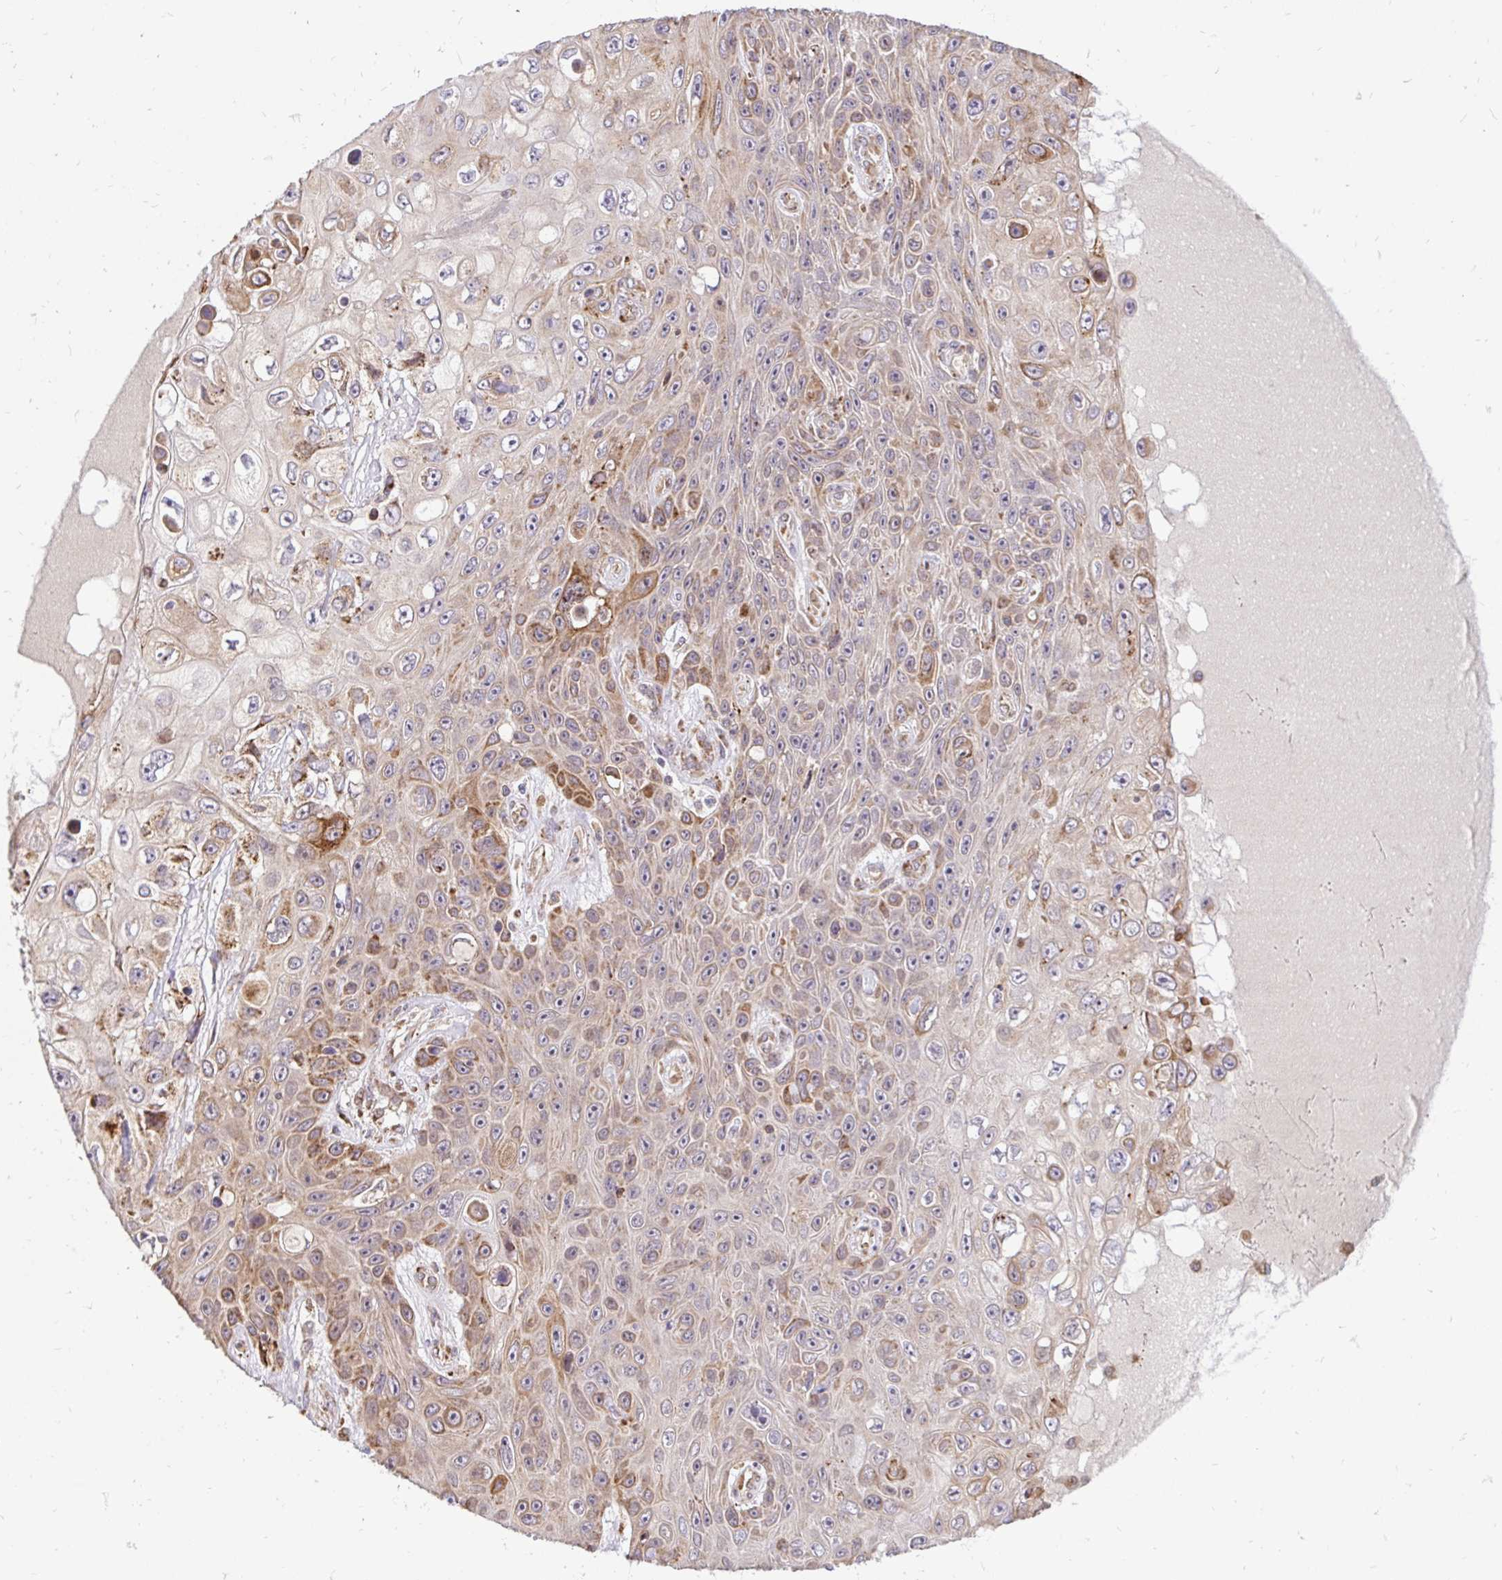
{"staining": {"intensity": "moderate", "quantity": "<25%", "location": "cytoplasmic/membranous"}, "tissue": "skin cancer", "cell_type": "Tumor cells", "image_type": "cancer", "snomed": [{"axis": "morphology", "description": "Squamous cell carcinoma, NOS"}, {"axis": "topography", "description": "Skin"}], "caption": "Immunohistochemical staining of skin squamous cell carcinoma shows low levels of moderate cytoplasmic/membranous staining in about <25% of tumor cells. The staining was performed using DAB, with brown indicating positive protein expression. Nuclei are stained blue with hematoxylin.", "gene": "NAALAD2", "patient": {"sex": "male", "age": 82}}